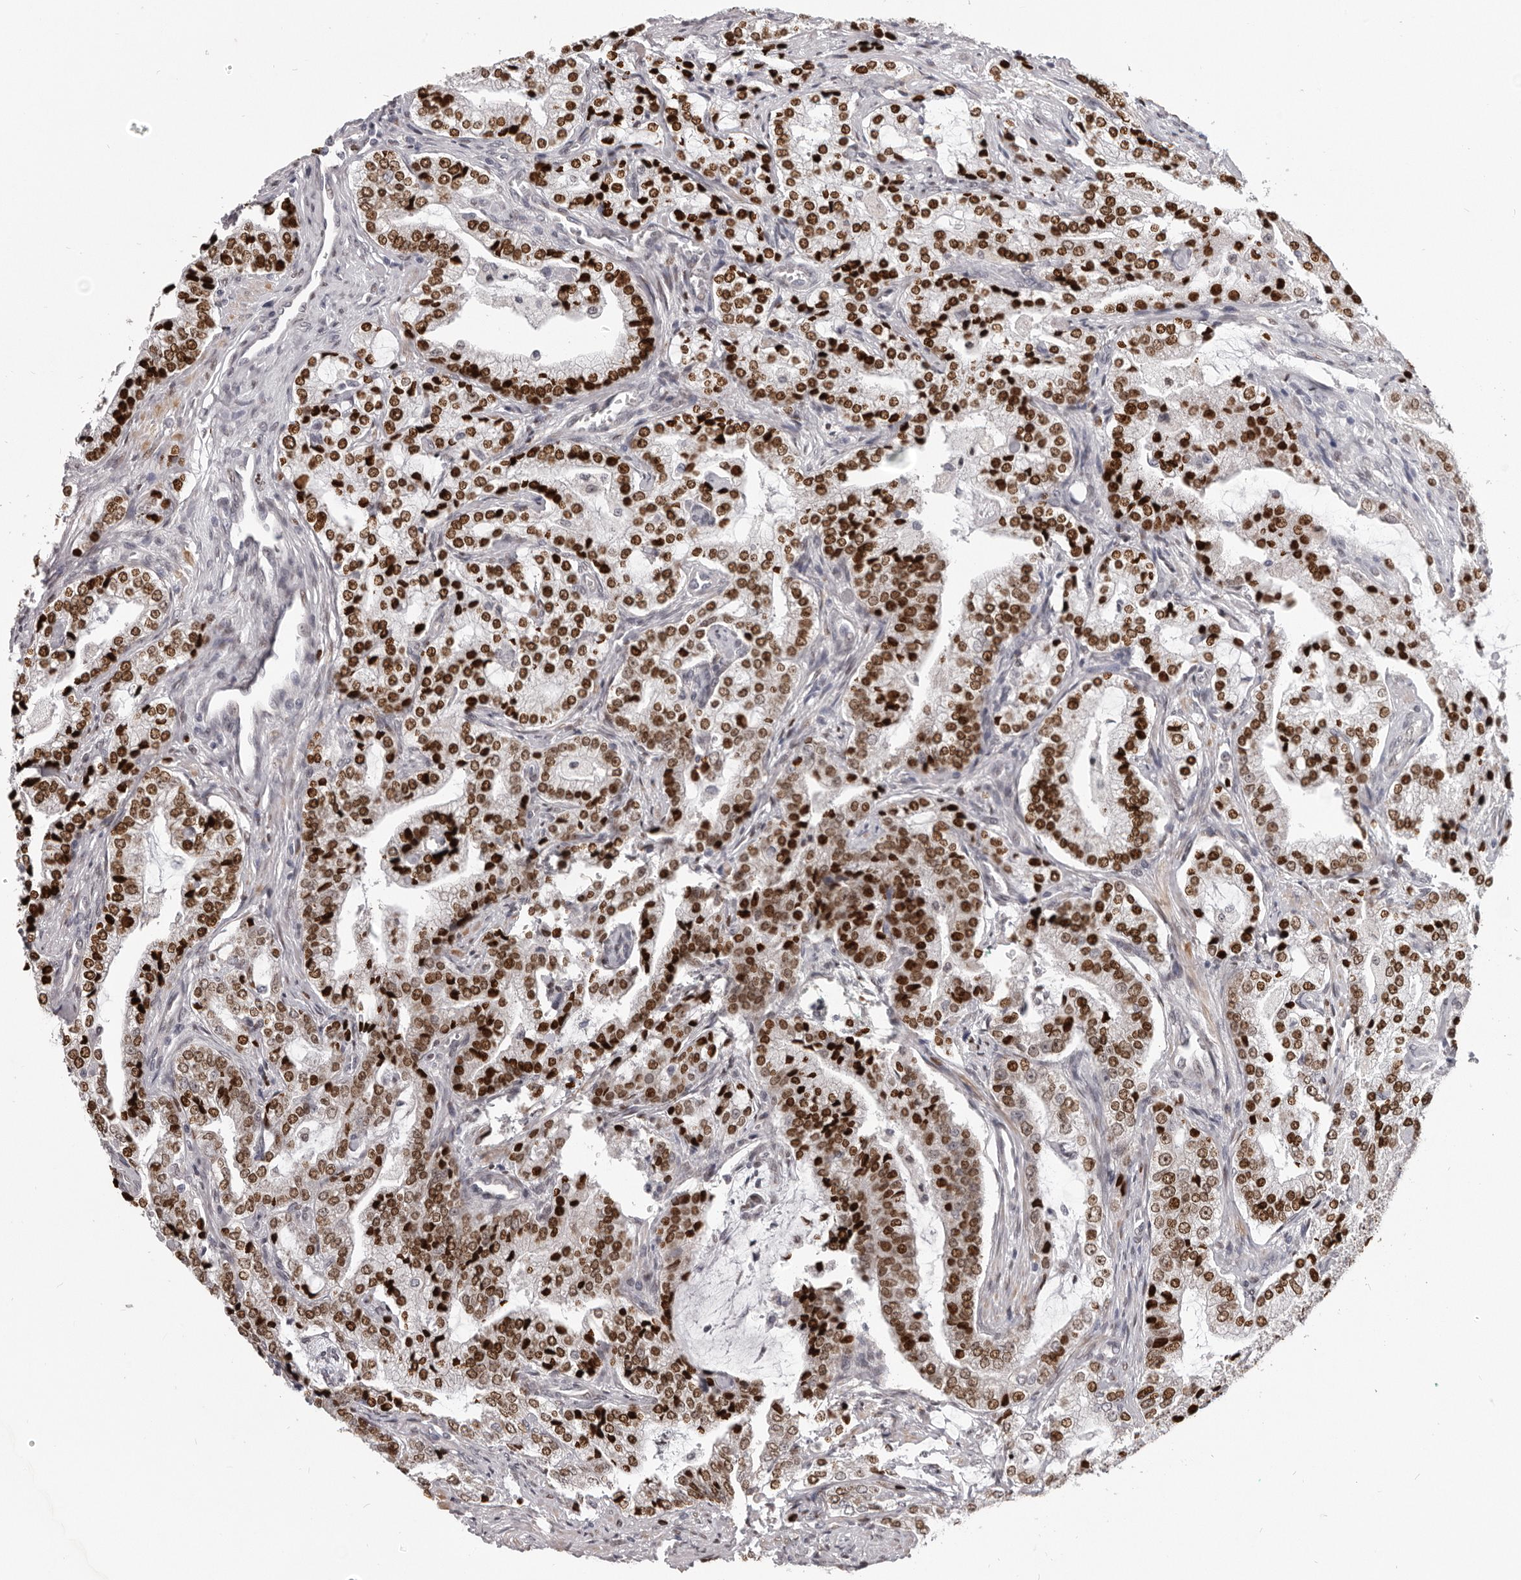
{"staining": {"intensity": "strong", "quantity": ">75%", "location": "nuclear"}, "tissue": "prostate cancer", "cell_type": "Tumor cells", "image_type": "cancer", "snomed": [{"axis": "morphology", "description": "Adenocarcinoma, High grade"}, {"axis": "topography", "description": "Prostate"}], "caption": "A brown stain highlights strong nuclear staining of a protein in prostate cancer (adenocarcinoma (high-grade)) tumor cells.", "gene": "SRP19", "patient": {"sex": "male", "age": 63}}